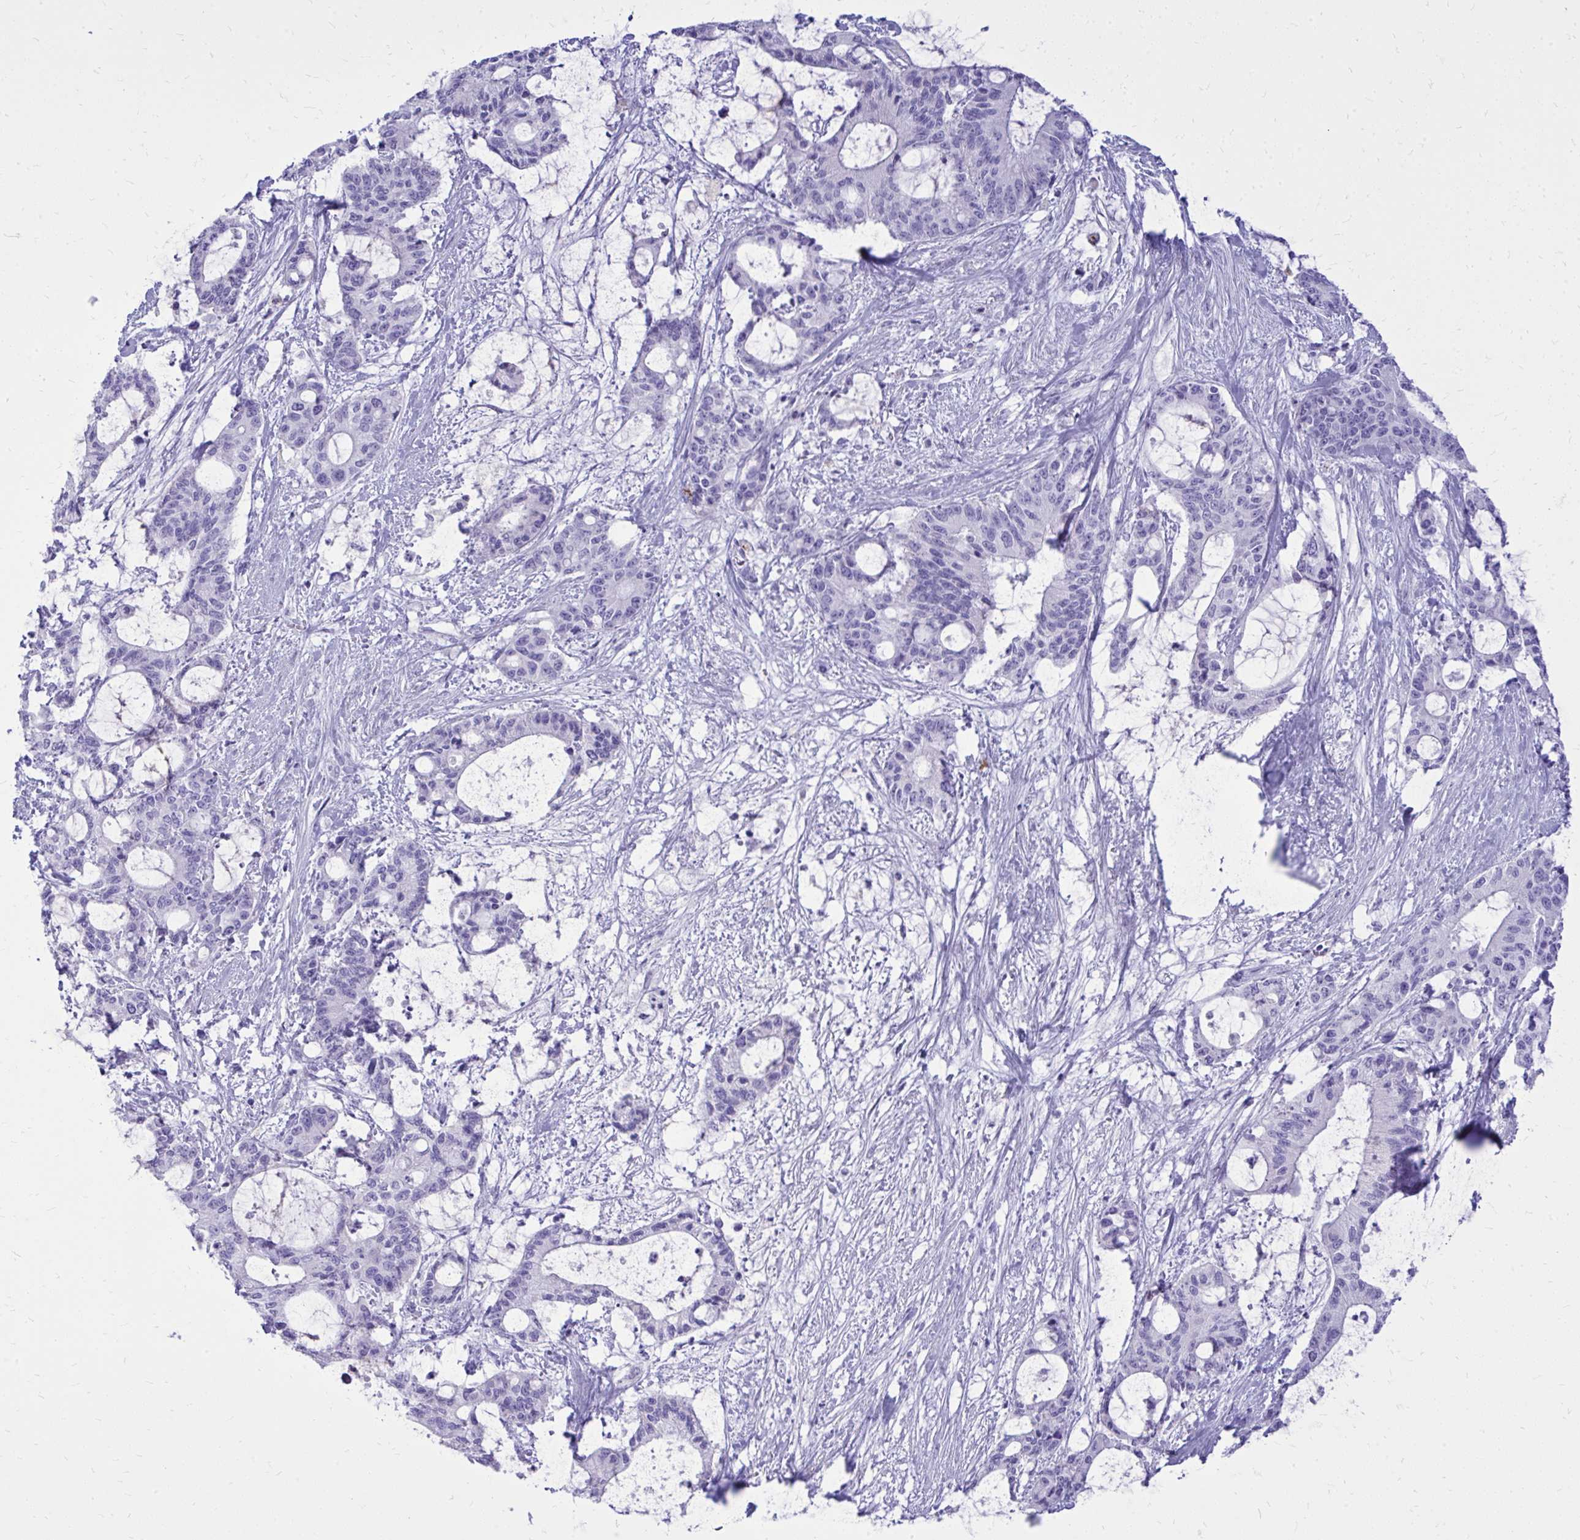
{"staining": {"intensity": "negative", "quantity": "none", "location": "none"}, "tissue": "liver cancer", "cell_type": "Tumor cells", "image_type": "cancer", "snomed": [{"axis": "morphology", "description": "Normal tissue, NOS"}, {"axis": "morphology", "description": "Cholangiocarcinoma"}, {"axis": "topography", "description": "Liver"}, {"axis": "topography", "description": "Peripheral nerve tissue"}], "caption": "DAB (3,3'-diaminobenzidine) immunohistochemical staining of liver cancer displays no significant positivity in tumor cells. (Stains: DAB (3,3'-diaminobenzidine) immunohistochemistry (IHC) with hematoxylin counter stain, Microscopy: brightfield microscopy at high magnification).", "gene": "BCL6B", "patient": {"sex": "female", "age": 73}}